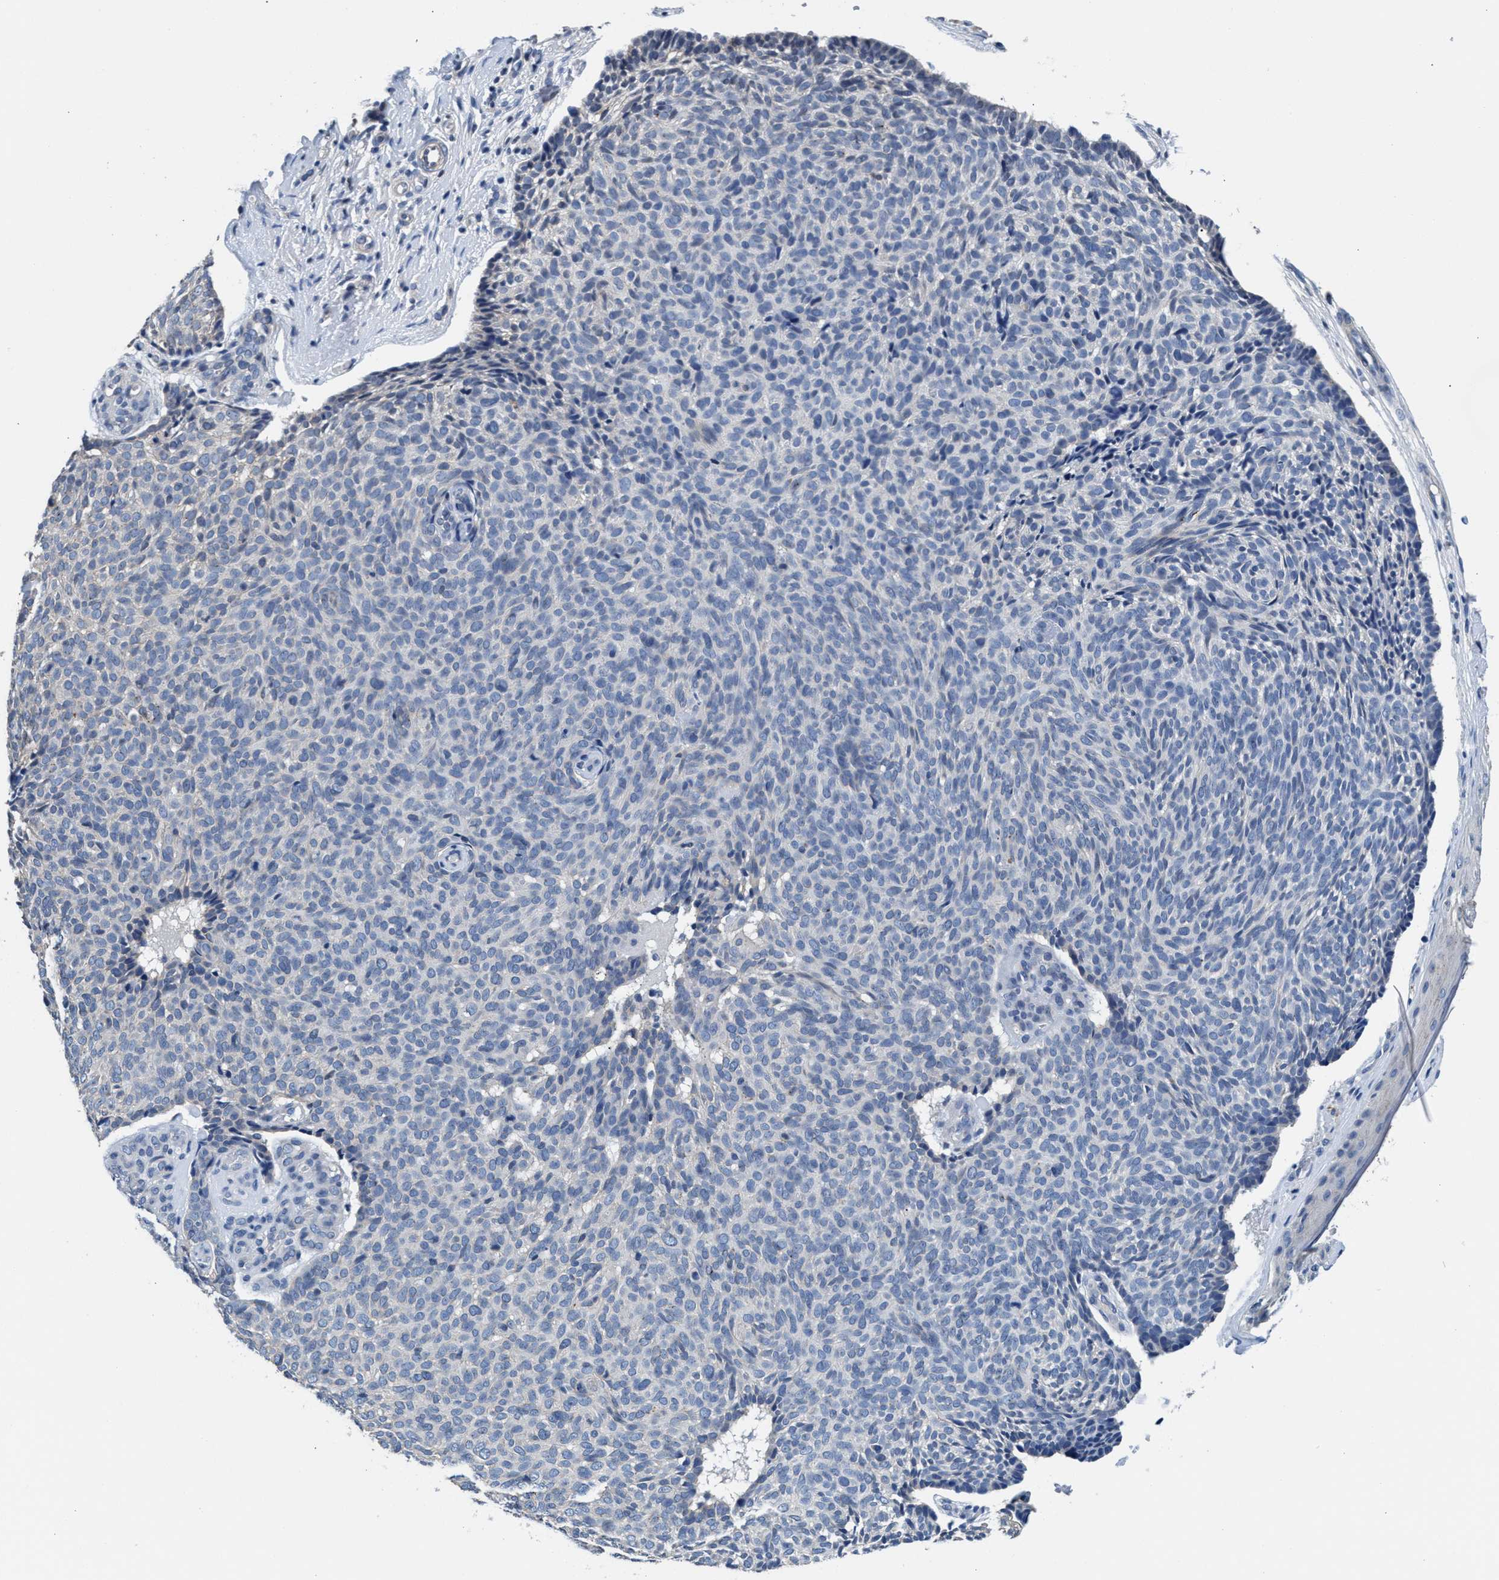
{"staining": {"intensity": "negative", "quantity": "none", "location": "none"}, "tissue": "skin cancer", "cell_type": "Tumor cells", "image_type": "cancer", "snomed": [{"axis": "morphology", "description": "Basal cell carcinoma"}, {"axis": "topography", "description": "Skin"}], "caption": "Tumor cells show no significant staining in skin basal cell carcinoma. (Stains: DAB immunohistochemistry (IHC) with hematoxylin counter stain, Microscopy: brightfield microscopy at high magnification).", "gene": "MYH3", "patient": {"sex": "male", "age": 61}}